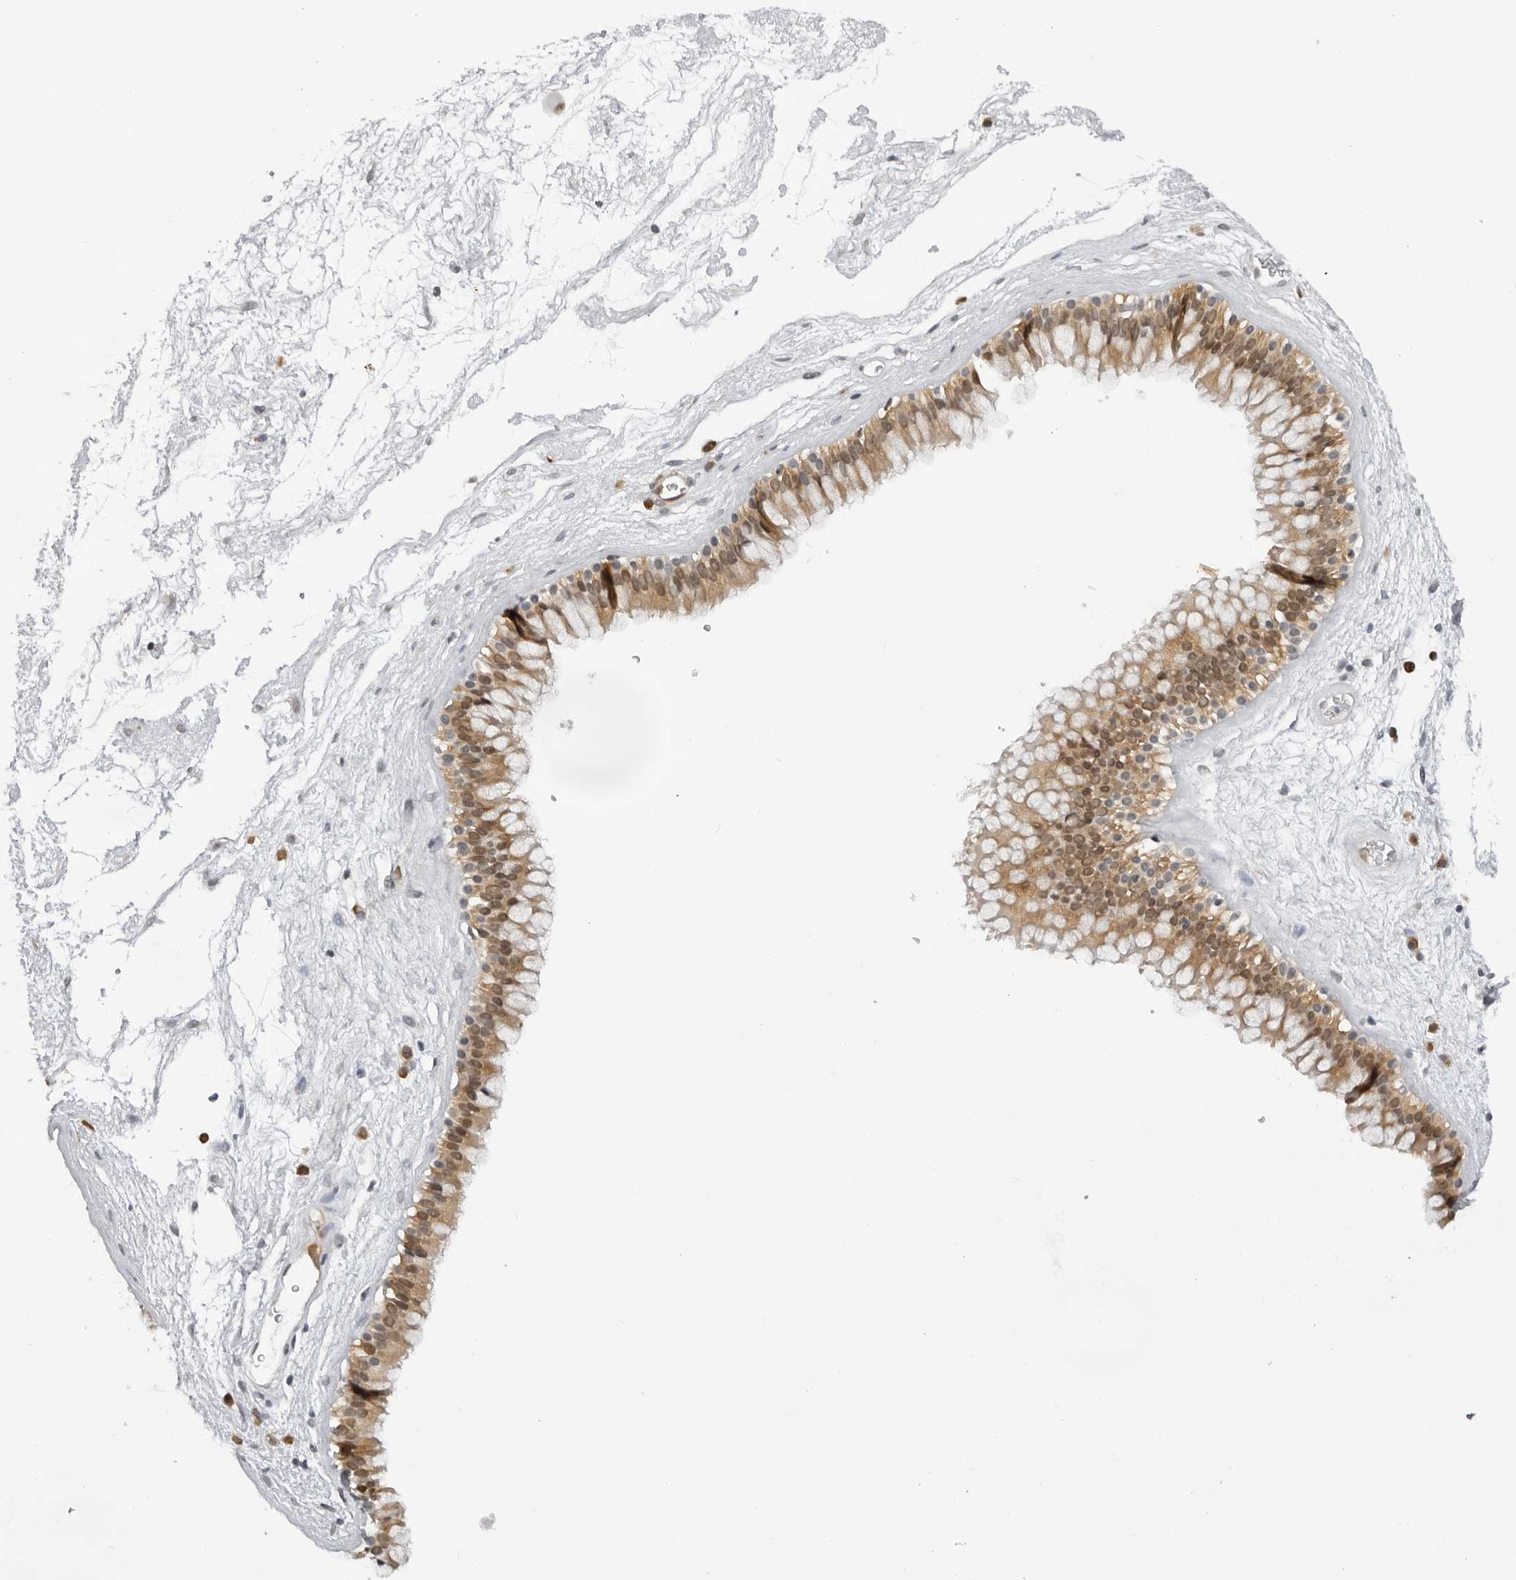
{"staining": {"intensity": "moderate", "quantity": ">75%", "location": "cytoplasmic/membranous,nuclear"}, "tissue": "nasopharynx", "cell_type": "Respiratory epithelial cells", "image_type": "normal", "snomed": [{"axis": "morphology", "description": "Normal tissue, NOS"}, {"axis": "morphology", "description": "Inflammation, NOS"}, {"axis": "topography", "description": "Nasopharynx"}], "caption": "A high-resolution histopathology image shows immunohistochemistry staining of normal nasopharynx, which exhibits moderate cytoplasmic/membranous,nuclear positivity in about >75% of respiratory epithelial cells.", "gene": "CASP7", "patient": {"sex": "male", "age": 48}}